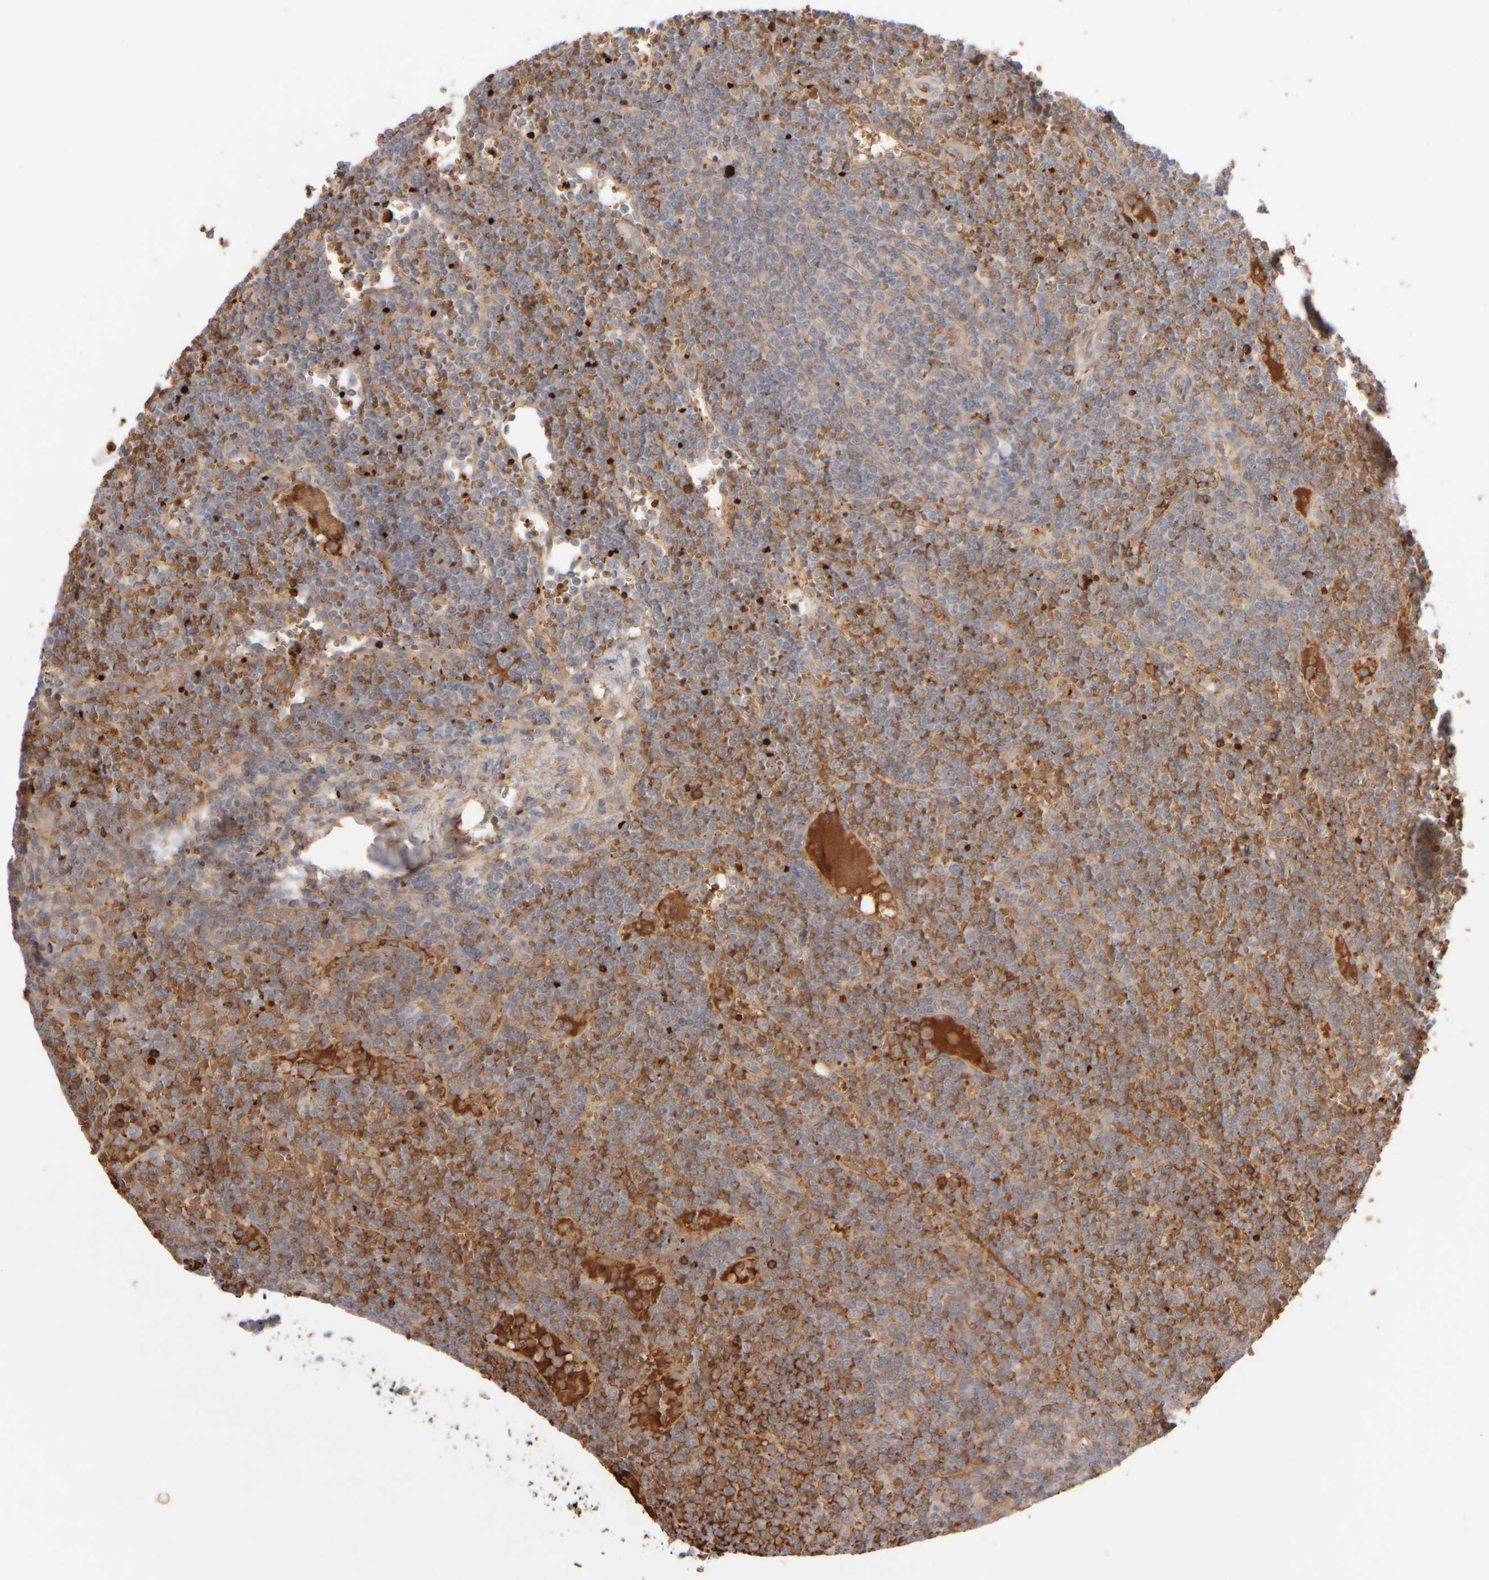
{"staining": {"intensity": "strong", "quantity": "<25%", "location": "cytoplasmic/membranous"}, "tissue": "lymphoma", "cell_type": "Tumor cells", "image_type": "cancer", "snomed": [{"axis": "morphology", "description": "Malignant lymphoma, non-Hodgkin's type, Low grade"}, {"axis": "topography", "description": "Spleen"}], "caption": "The micrograph demonstrates staining of lymphoma, revealing strong cytoplasmic/membranous protein expression (brown color) within tumor cells.", "gene": "MST1", "patient": {"sex": "female", "age": 19}}